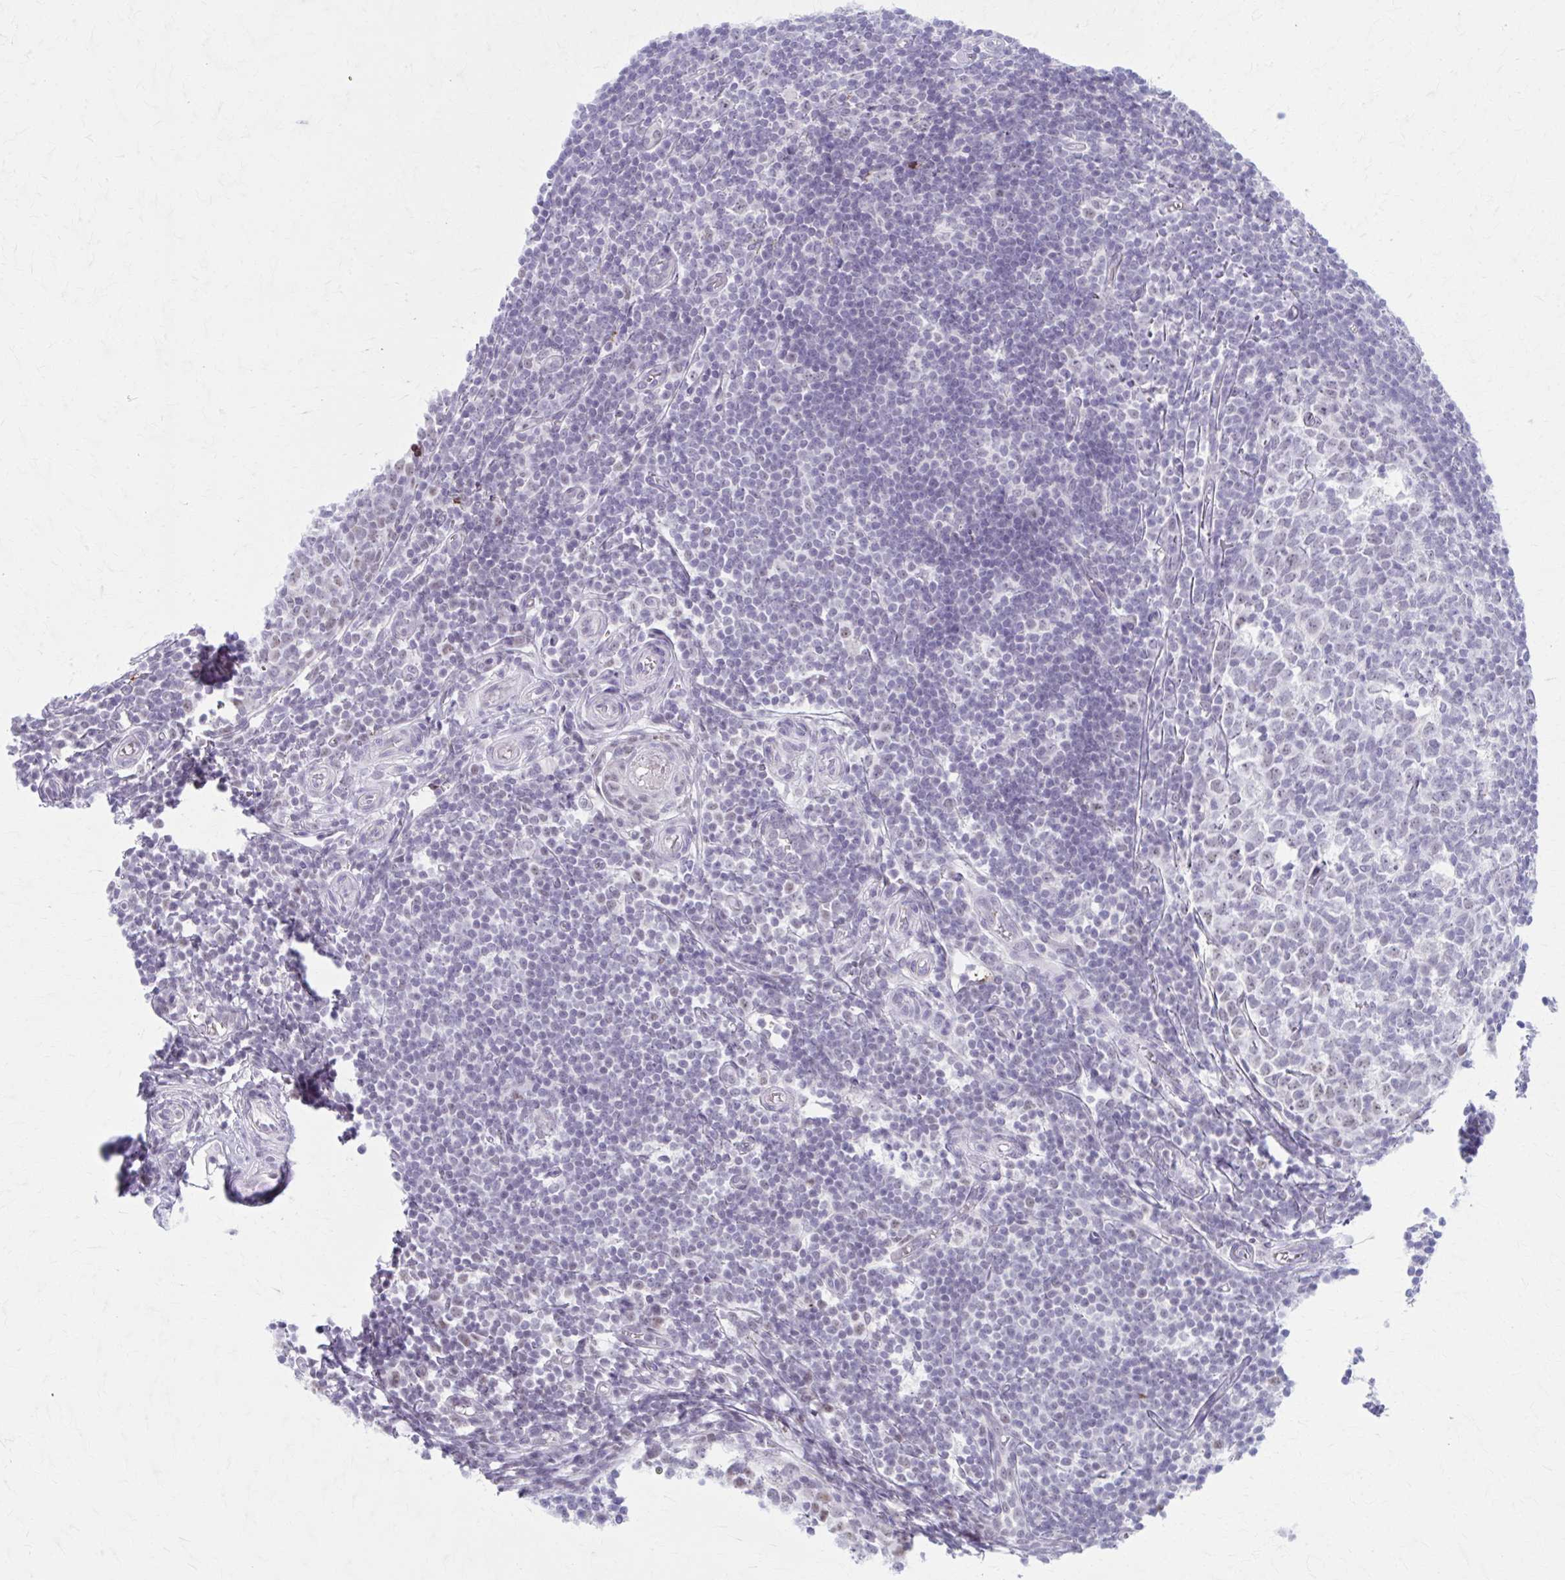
{"staining": {"intensity": "negative", "quantity": "none", "location": "none"}, "tissue": "appendix", "cell_type": "Glandular cells", "image_type": "normal", "snomed": [{"axis": "morphology", "description": "Normal tissue, NOS"}, {"axis": "topography", "description": "Appendix"}], "caption": "There is no significant expression in glandular cells of appendix. (DAB IHC visualized using brightfield microscopy, high magnification).", "gene": "CCDC105", "patient": {"sex": "male", "age": 18}}